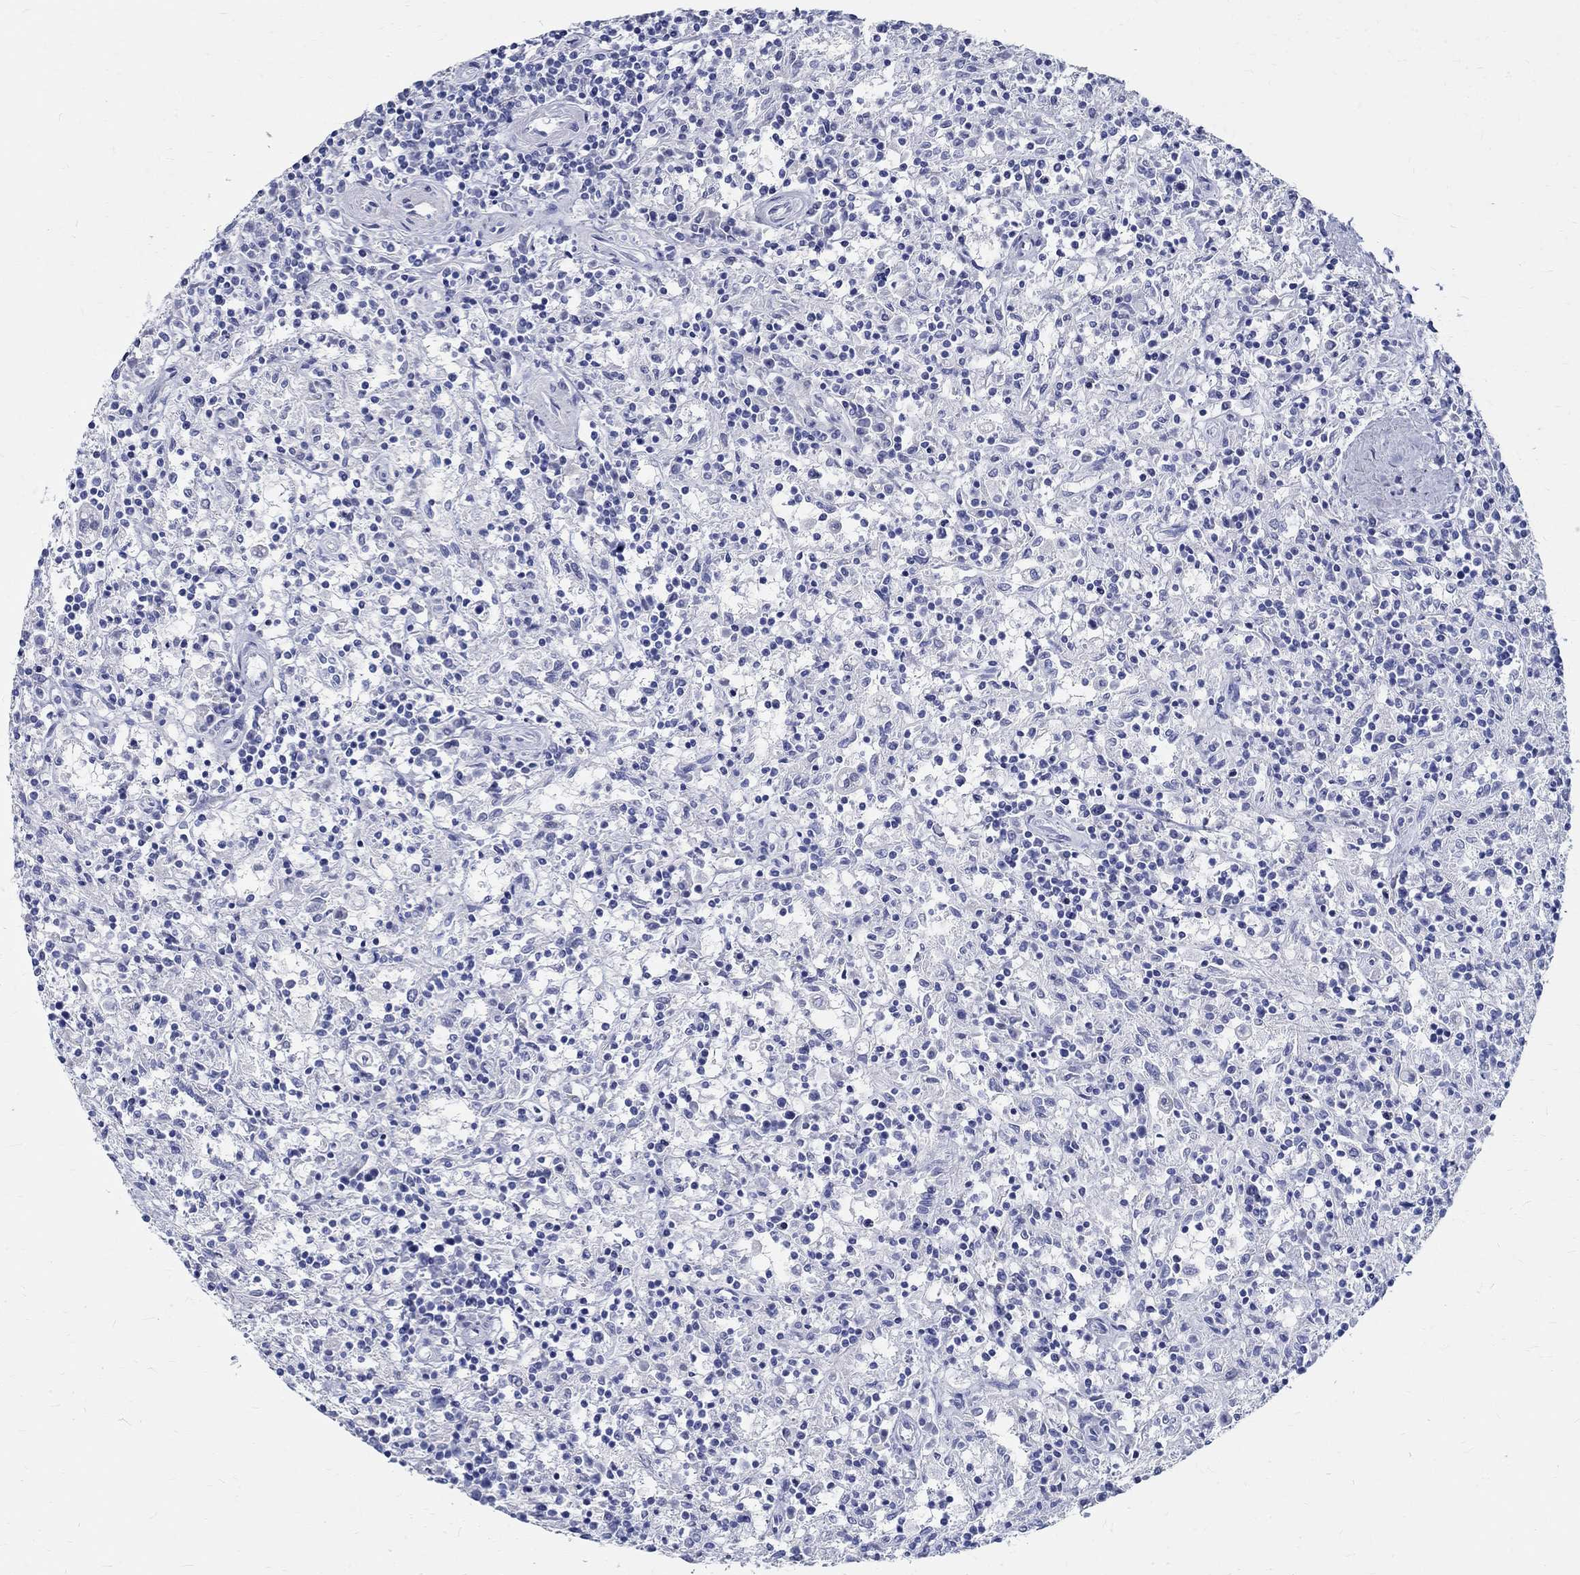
{"staining": {"intensity": "negative", "quantity": "none", "location": "none"}, "tissue": "lymphoma", "cell_type": "Tumor cells", "image_type": "cancer", "snomed": [{"axis": "morphology", "description": "Malignant lymphoma, non-Hodgkin's type, Low grade"}, {"axis": "topography", "description": "Spleen"}], "caption": "Photomicrograph shows no protein positivity in tumor cells of lymphoma tissue.", "gene": "TSPAN16", "patient": {"sex": "male", "age": 62}}